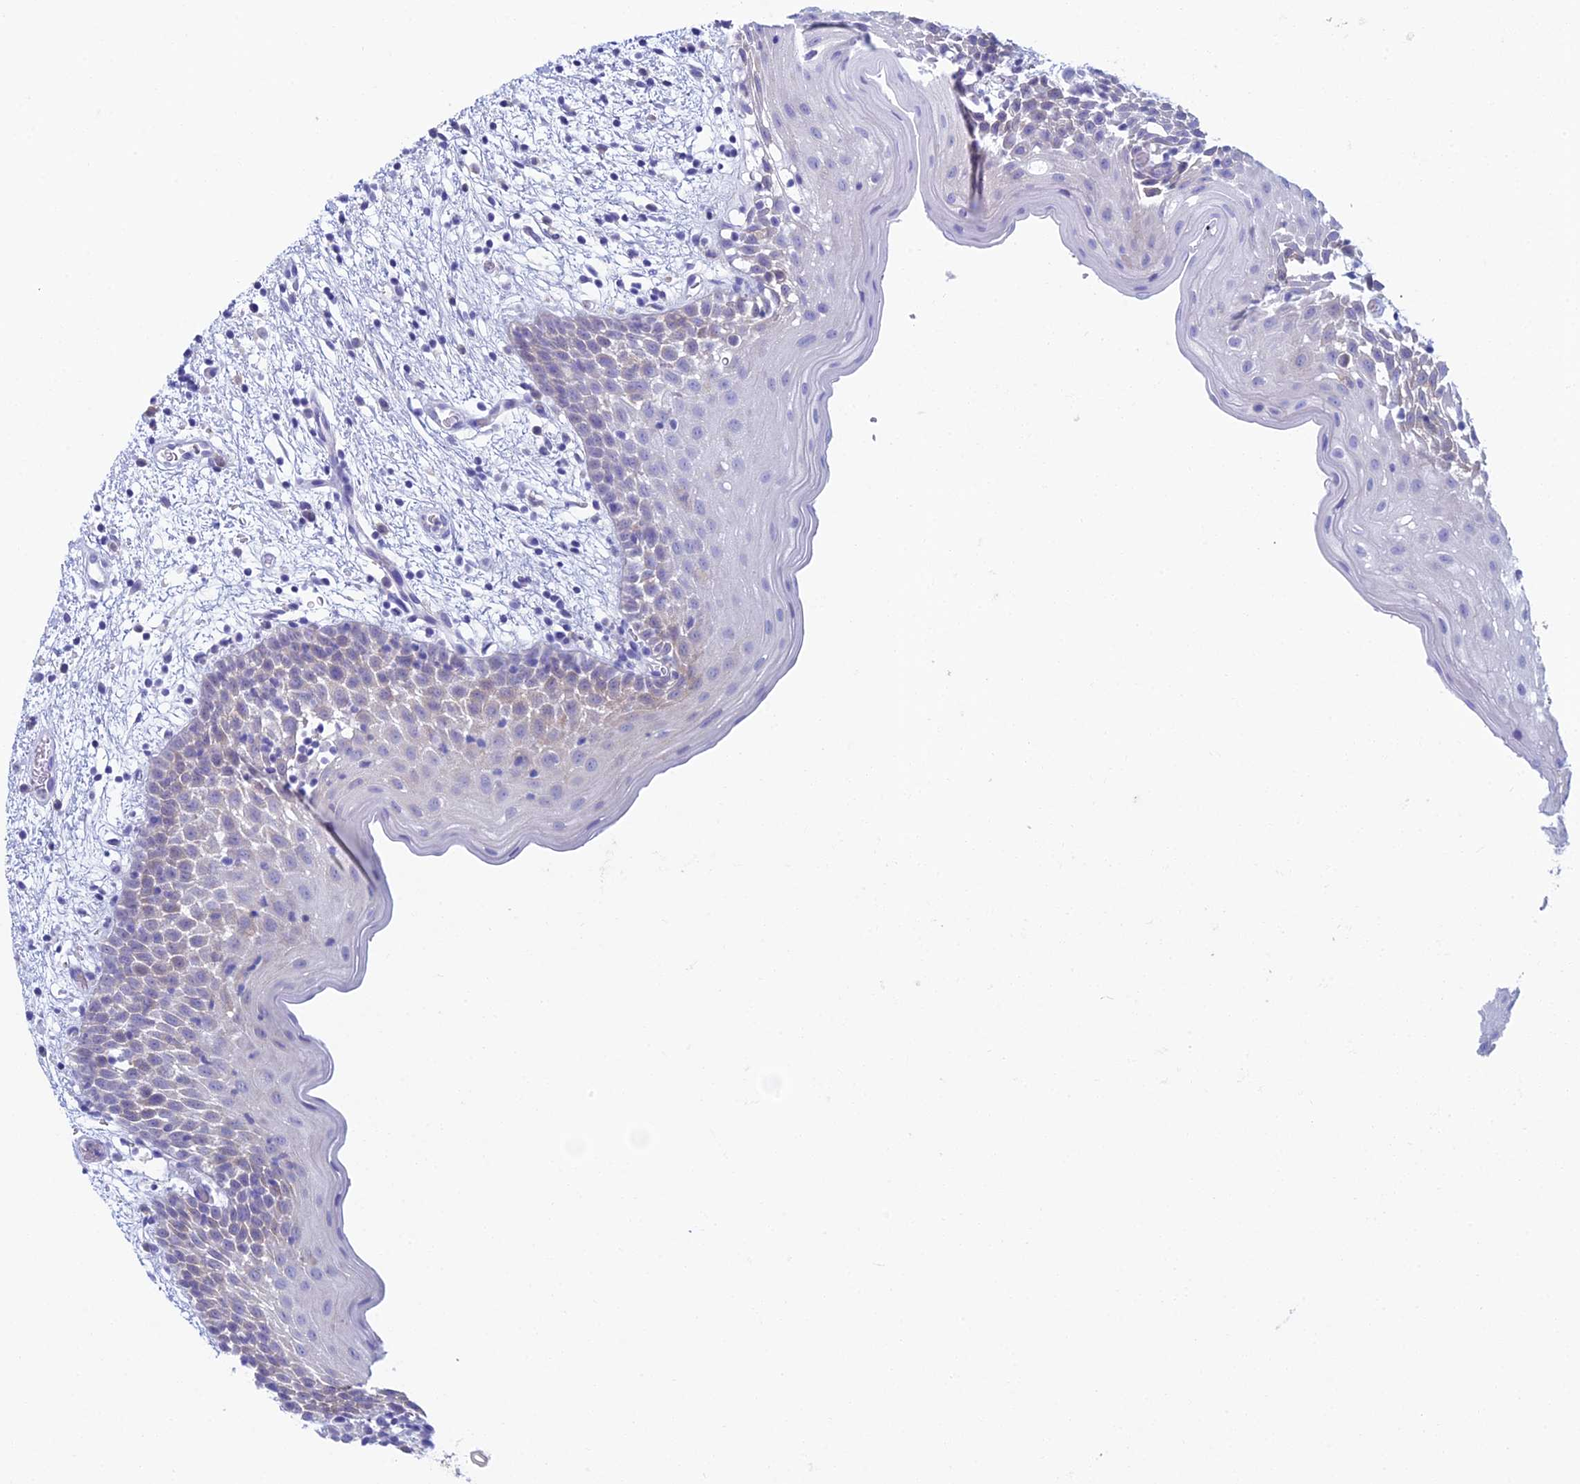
{"staining": {"intensity": "weak", "quantity": "<25%", "location": "cytoplasmic/membranous"}, "tissue": "oral mucosa", "cell_type": "Squamous epithelial cells", "image_type": "normal", "snomed": [{"axis": "morphology", "description": "Normal tissue, NOS"}, {"axis": "topography", "description": "Skeletal muscle"}, {"axis": "topography", "description": "Oral tissue"}, {"axis": "topography", "description": "Salivary gland"}, {"axis": "topography", "description": "Peripheral nerve tissue"}], "caption": "Immunohistochemistry of unremarkable human oral mucosa demonstrates no expression in squamous epithelial cells.", "gene": "KCNK17", "patient": {"sex": "male", "age": 54}}